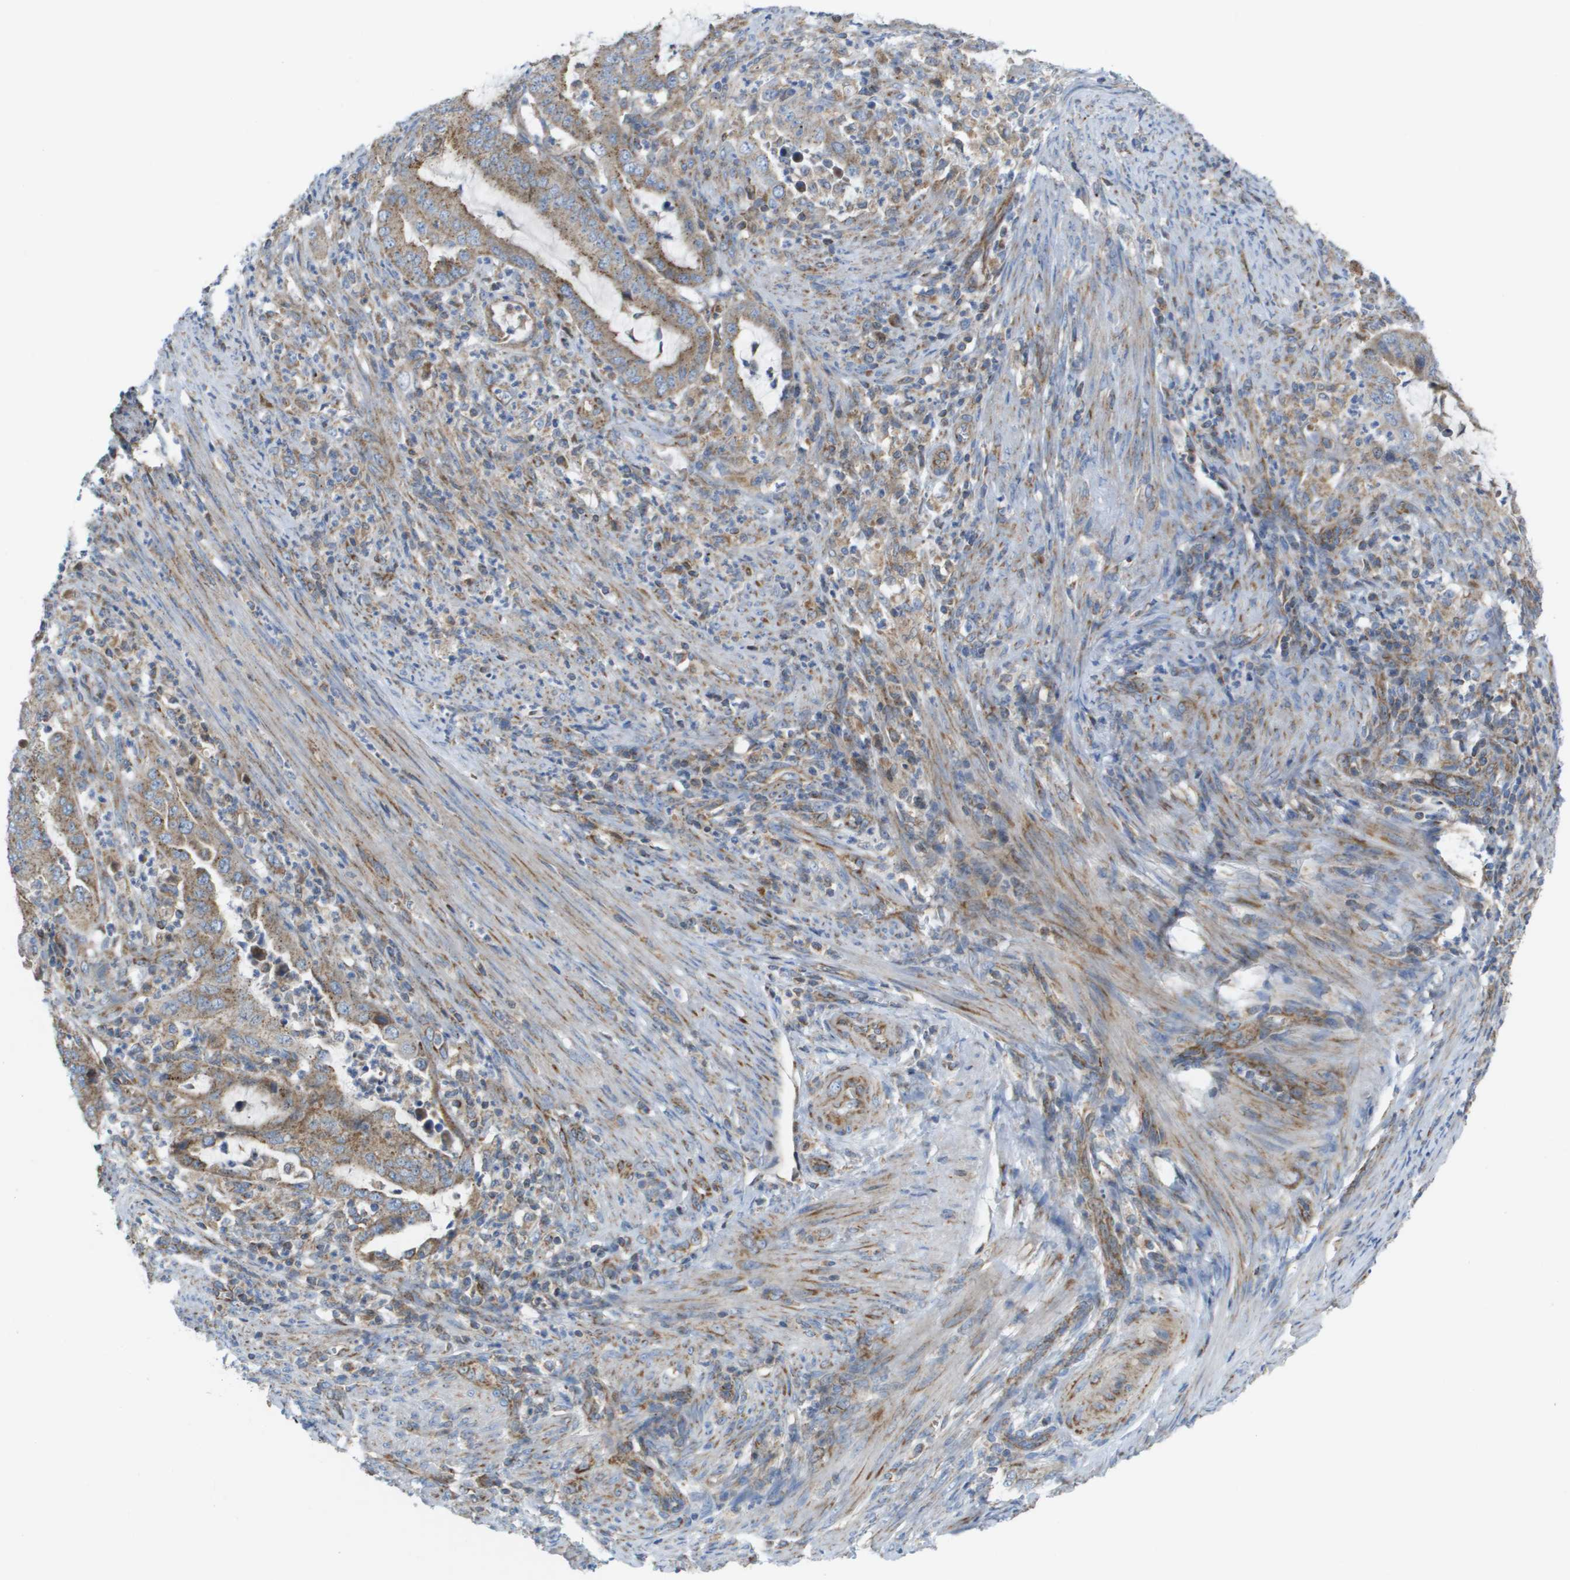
{"staining": {"intensity": "moderate", "quantity": ">75%", "location": "cytoplasmic/membranous"}, "tissue": "endometrial cancer", "cell_type": "Tumor cells", "image_type": "cancer", "snomed": [{"axis": "morphology", "description": "Adenocarcinoma, NOS"}, {"axis": "topography", "description": "Endometrium"}], "caption": "Protein analysis of adenocarcinoma (endometrial) tissue reveals moderate cytoplasmic/membranous expression in approximately >75% of tumor cells.", "gene": "FIS1", "patient": {"sex": "female", "age": 70}}